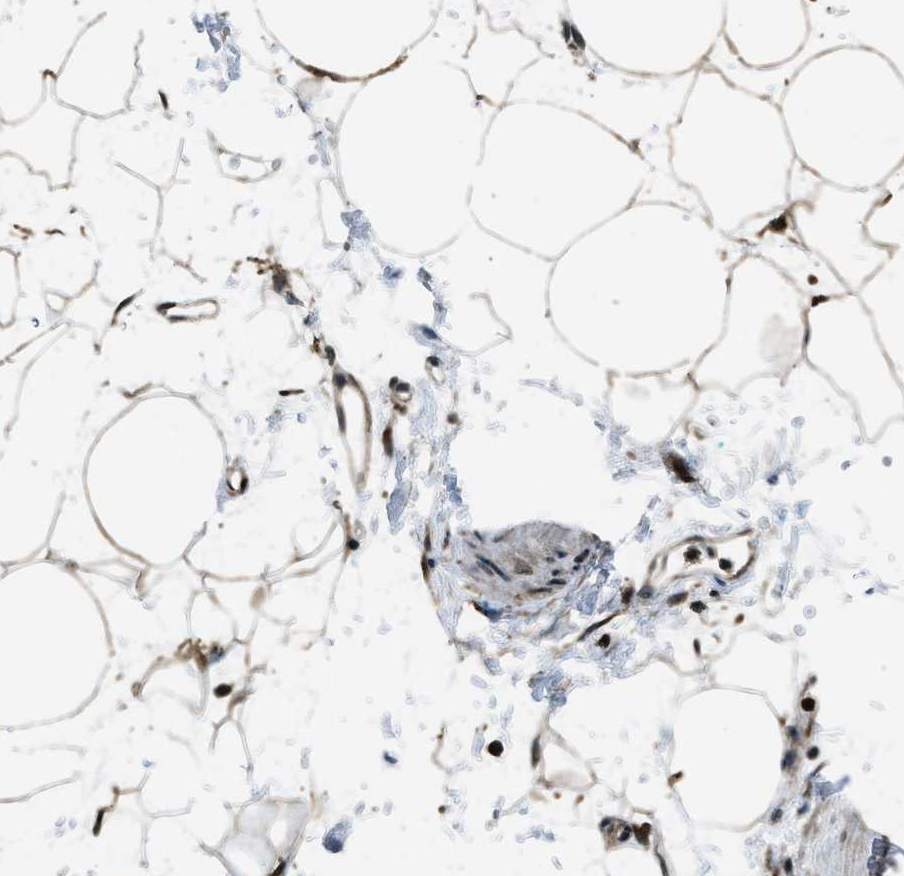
{"staining": {"intensity": "moderate", "quantity": "25%-75%", "location": "cytoplasmic/membranous"}, "tissue": "adipose tissue", "cell_type": "Adipocytes", "image_type": "normal", "snomed": [{"axis": "morphology", "description": "Normal tissue, NOS"}, {"axis": "topography", "description": "Soft tissue"}], "caption": "Protein expression analysis of normal adipose tissue reveals moderate cytoplasmic/membranous positivity in about 25%-75% of adipocytes. (DAB = brown stain, brightfield microscopy at high magnification).", "gene": "TRIM4", "patient": {"sex": "male", "age": 72}}